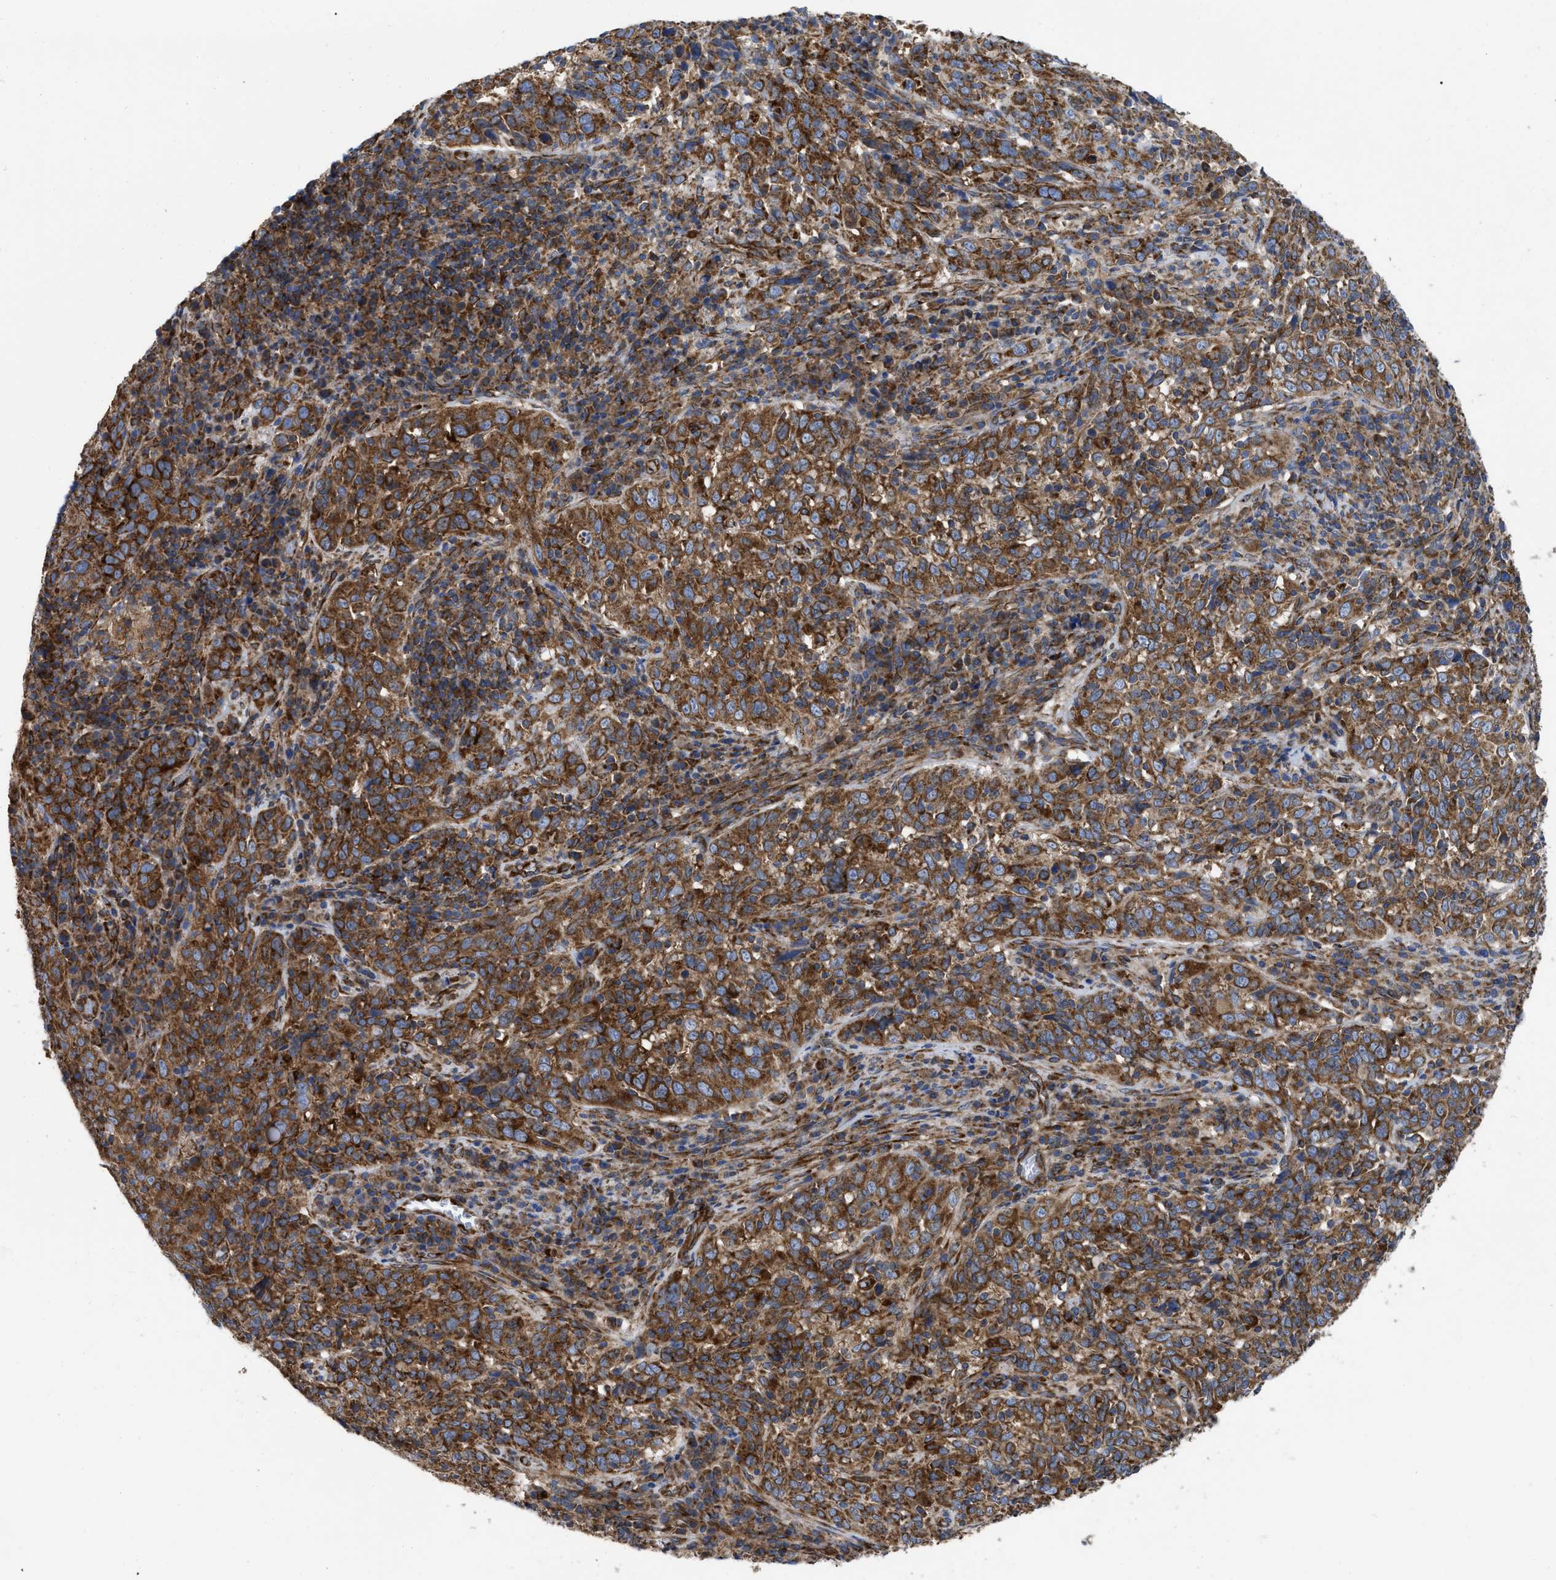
{"staining": {"intensity": "strong", "quantity": ">75%", "location": "cytoplasmic/membranous"}, "tissue": "cervical cancer", "cell_type": "Tumor cells", "image_type": "cancer", "snomed": [{"axis": "morphology", "description": "Squamous cell carcinoma, NOS"}, {"axis": "topography", "description": "Cervix"}], "caption": "A high-resolution photomicrograph shows immunohistochemistry staining of cervical squamous cell carcinoma, which displays strong cytoplasmic/membranous staining in approximately >75% of tumor cells.", "gene": "FAM120A", "patient": {"sex": "female", "age": 46}}